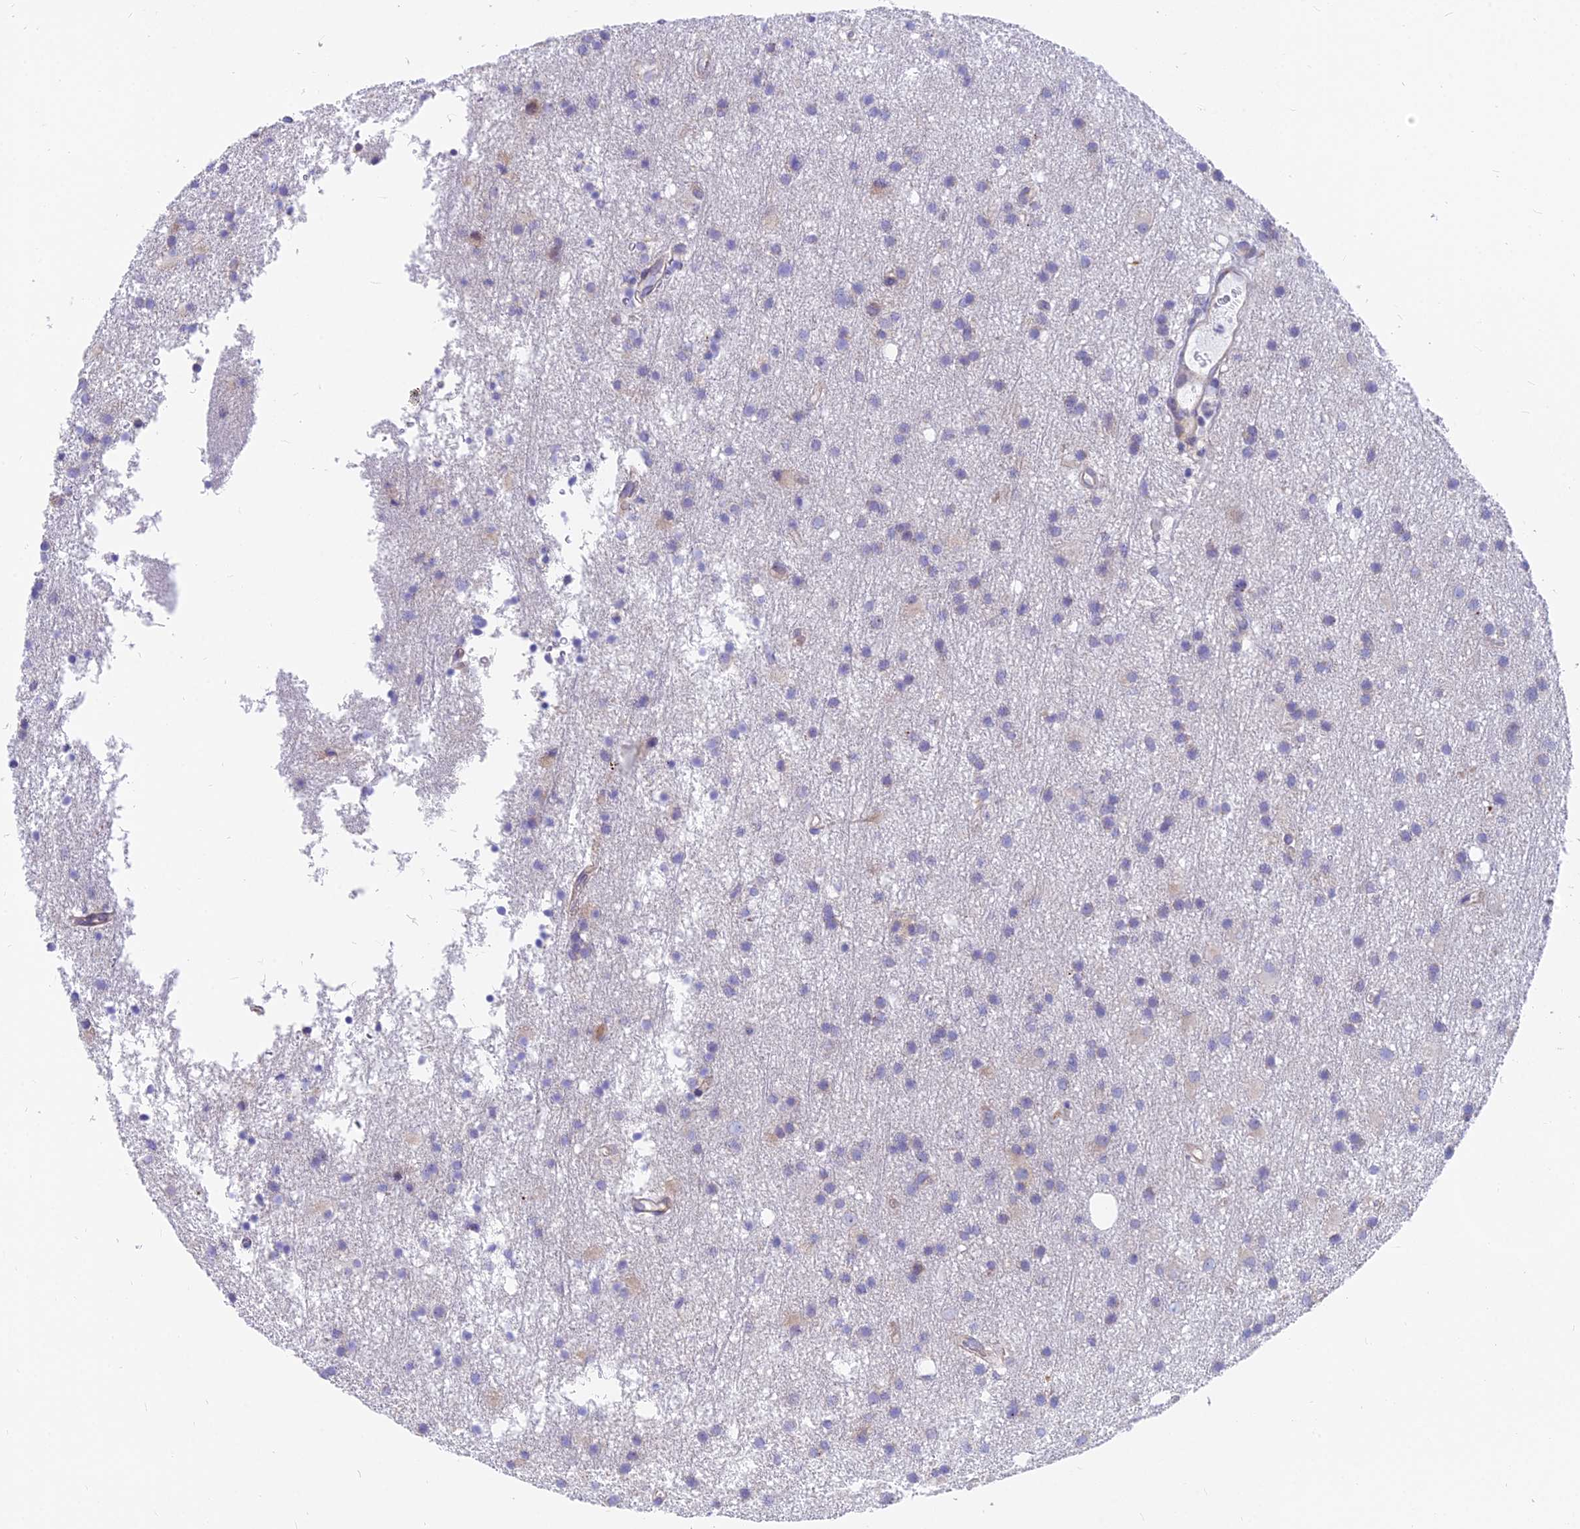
{"staining": {"intensity": "negative", "quantity": "none", "location": "none"}, "tissue": "glioma", "cell_type": "Tumor cells", "image_type": "cancer", "snomed": [{"axis": "morphology", "description": "Glioma, malignant, High grade"}, {"axis": "topography", "description": "Brain"}], "caption": "The image exhibits no staining of tumor cells in glioma.", "gene": "MVB12A", "patient": {"sex": "male", "age": 77}}